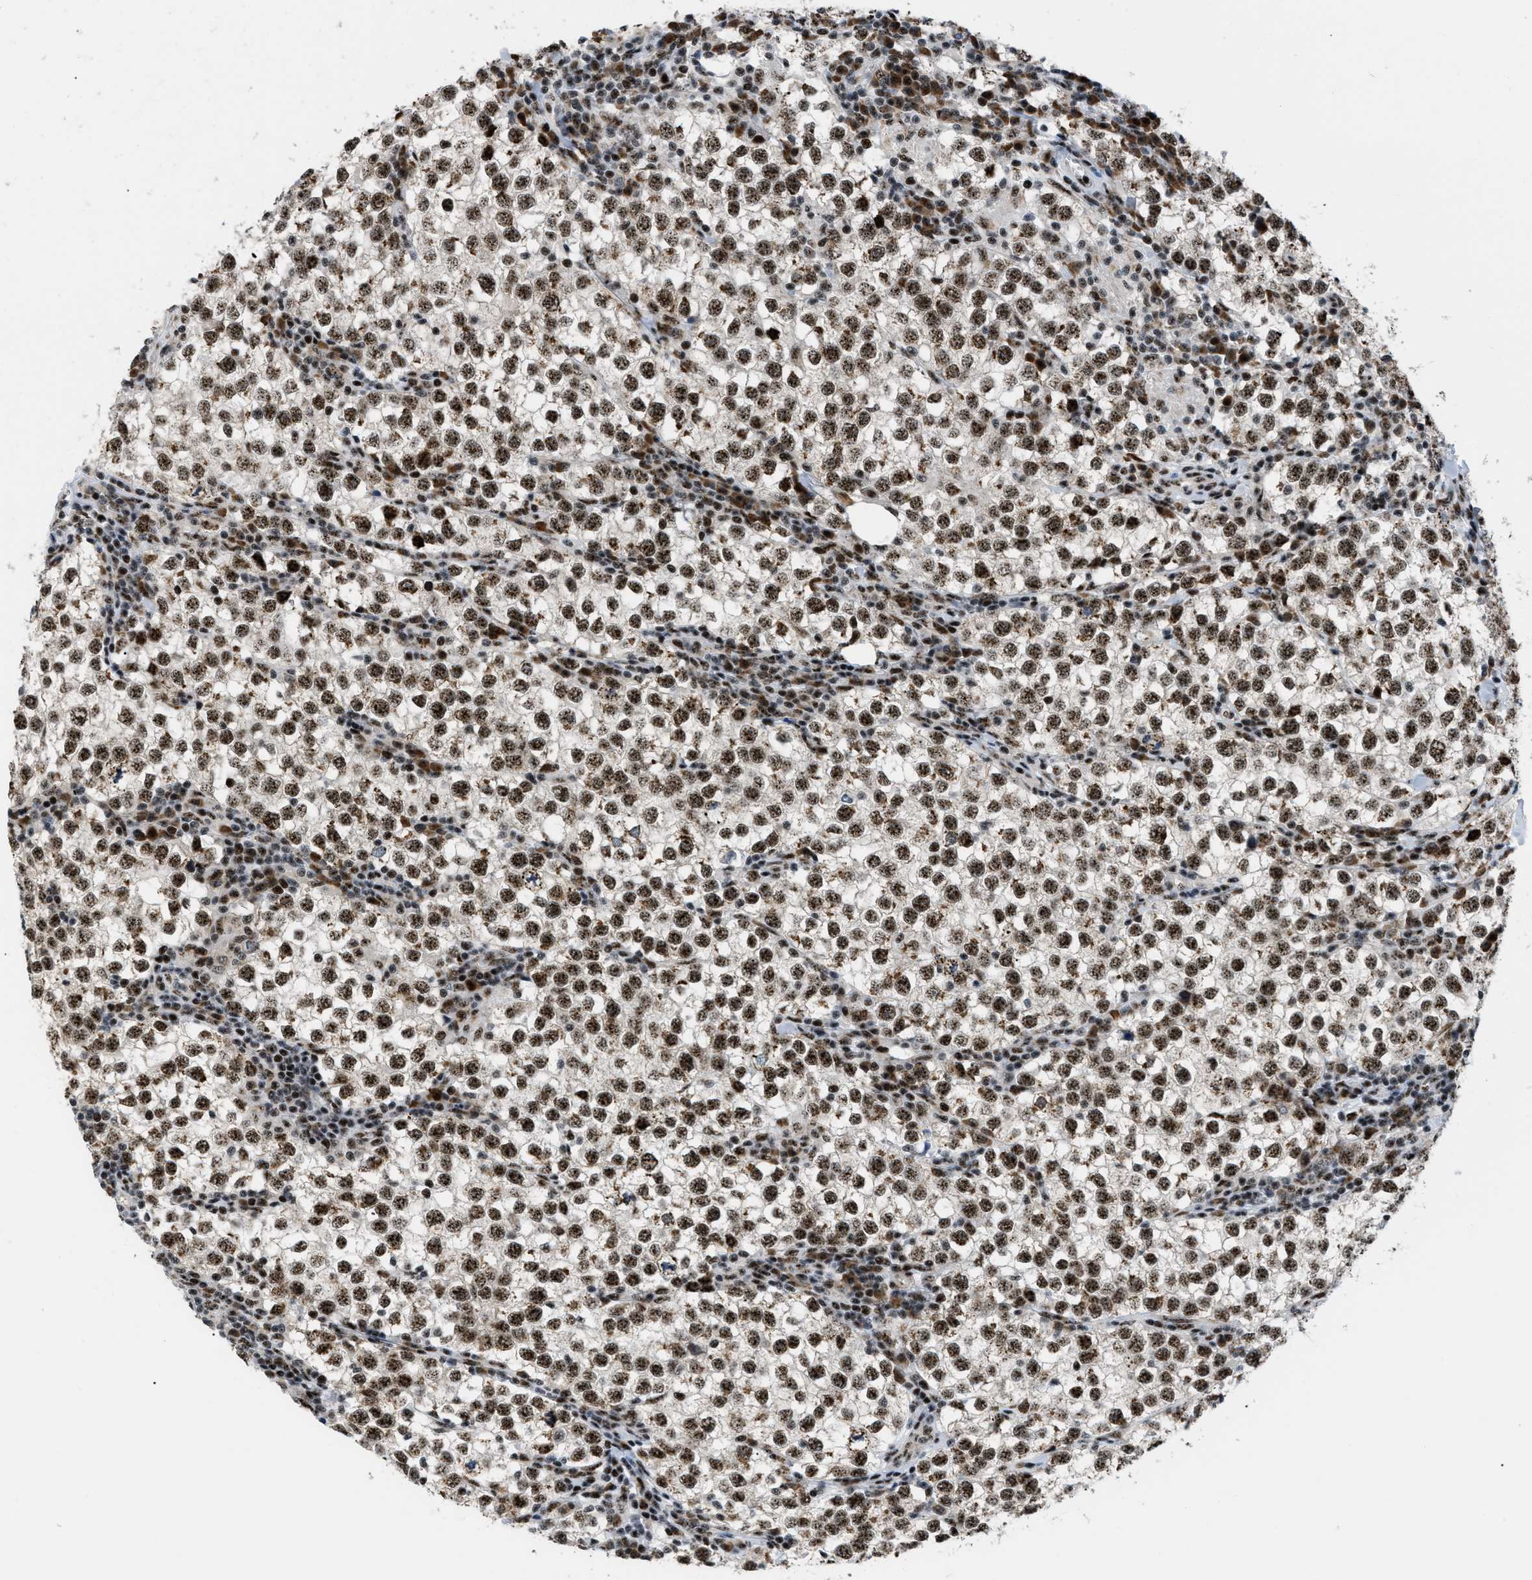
{"staining": {"intensity": "strong", "quantity": ">75%", "location": "nuclear"}, "tissue": "testis cancer", "cell_type": "Tumor cells", "image_type": "cancer", "snomed": [{"axis": "morphology", "description": "Seminoma, NOS"}, {"axis": "morphology", "description": "Carcinoma, Embryonal, NOS"}, {"axis": "topography", "description": "Testis"}], "caption": "This micrograph demonstrates seminoma (testis) stained with IHC to label a protein in brown. The nuclear of tumor cells show strong positivity for the protein. Nuclei are counter-stained blue.", "gene": "CDR2", "patient": {"sex": "male", "age": 36}}